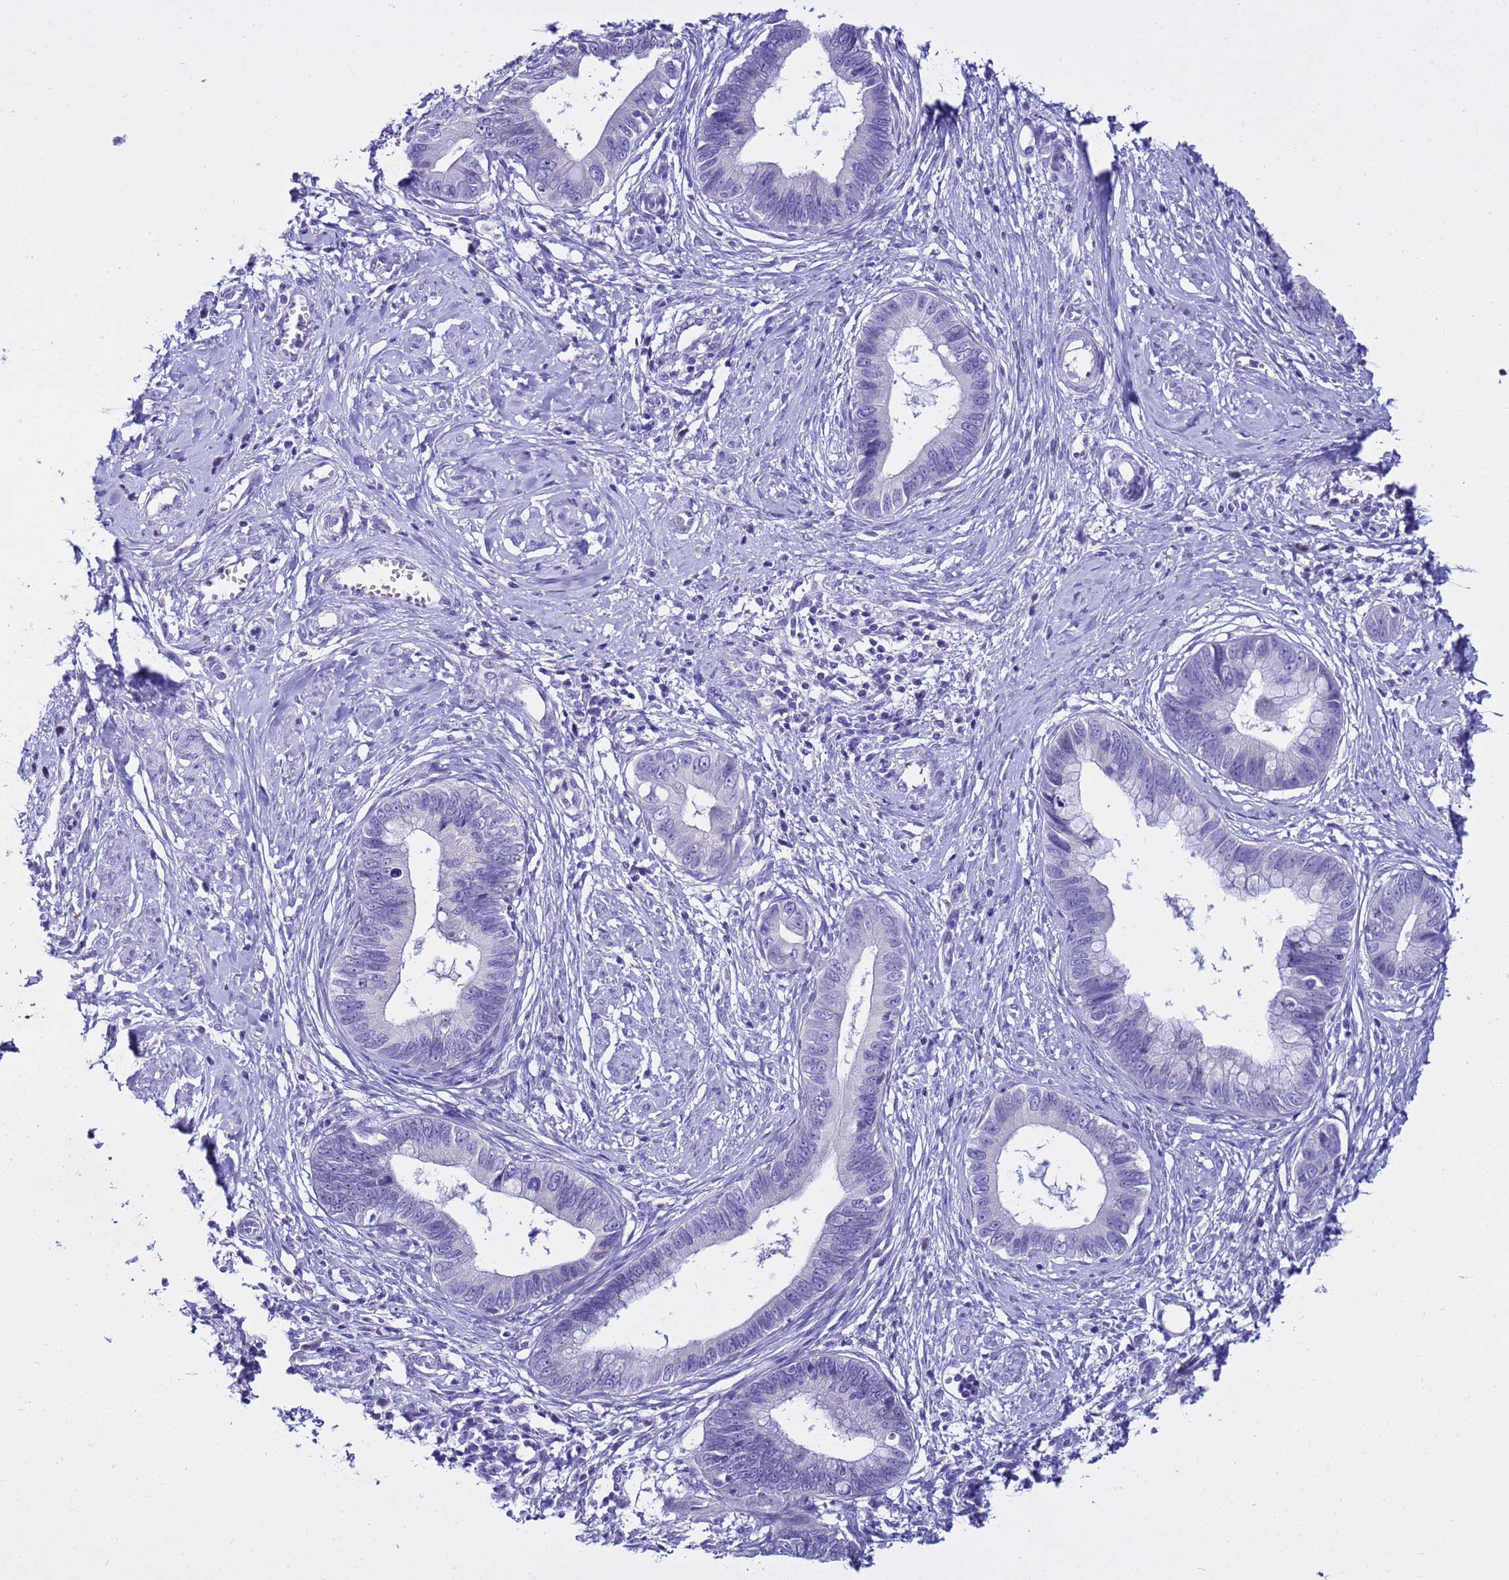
{"staining": {"intensity": "negative", "quantity": "none", "location": "none"}, "tissue": "cervical cancer", "cell_type": "Tumor cells", "image_type": "cancer", "snomed": [{"axis": "morphology", "description": "Adenocarcinoma, NOS"}, {"axis": "topography", "description": "Cervix"}], "caption": "The photomicrograph shows no staining of tumor cells in cervical cancer.", "gene": "IGSF11", "patient": {"sex": "female", "age": 44}}